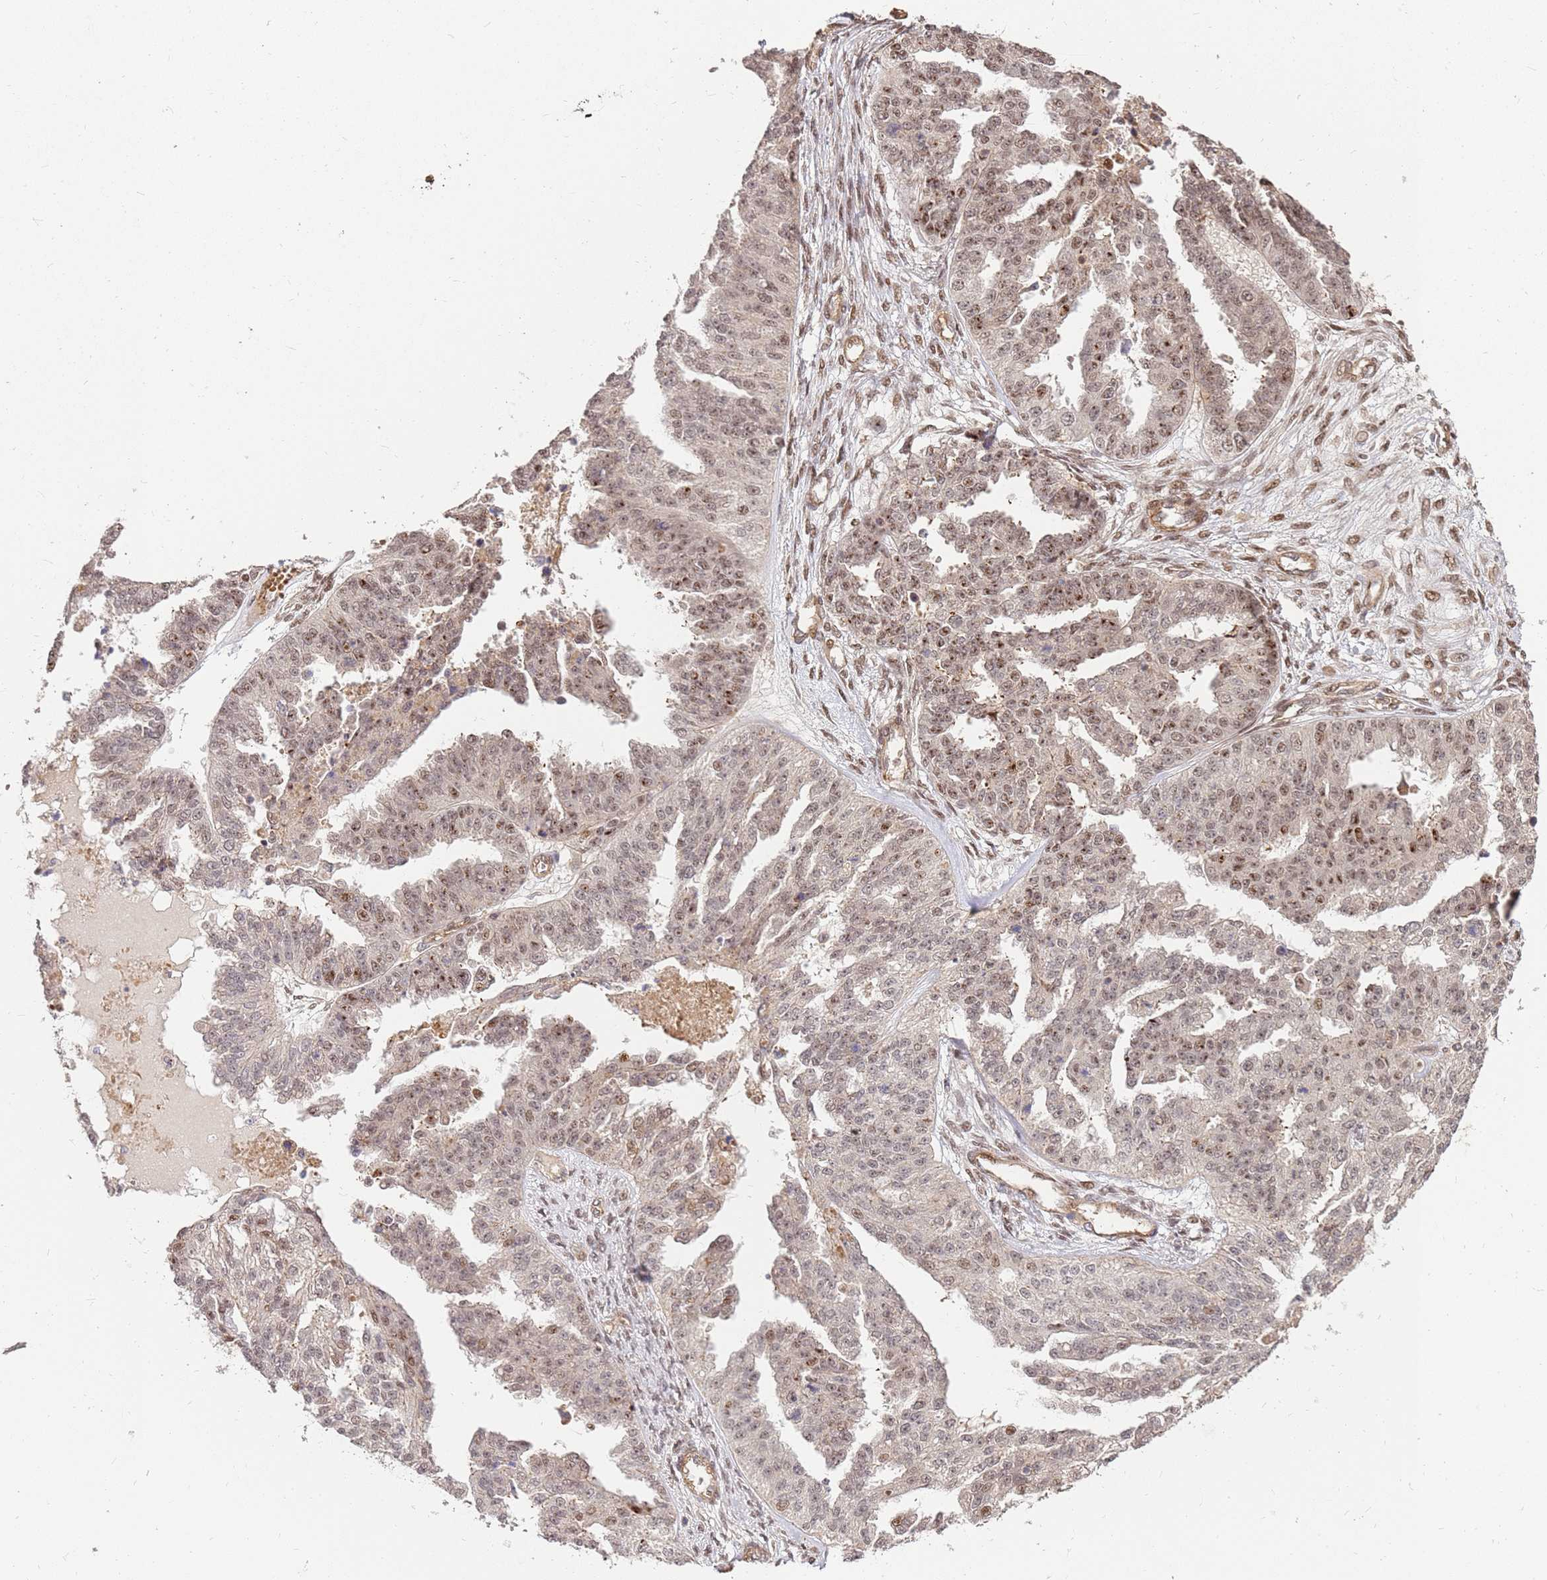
{"staining": {"intensity": "moderate", "quantity": ">75%", "location": "nuclear"}, "tissue": "ovarian cancer", "cell_type": "Tumor cells", "image_type": "cancer", "snomed": [{"axis": "morphology", "description": "Cystadenocarcinoma, serous, NOS"}, {"axis": "topography", "description": "Ovary"}], "caption": "An IHC micrograph of neoplastic tissue is shown. Protein staining in brown labels moderate nuclear positivity in serous cystadenocarcinoma (ovarian) within tumor cells. (Brightfield microscopy of DAB IHC at high magnification).", "gene": "ST18", "patient": {"sex": "female", "age": 58}}